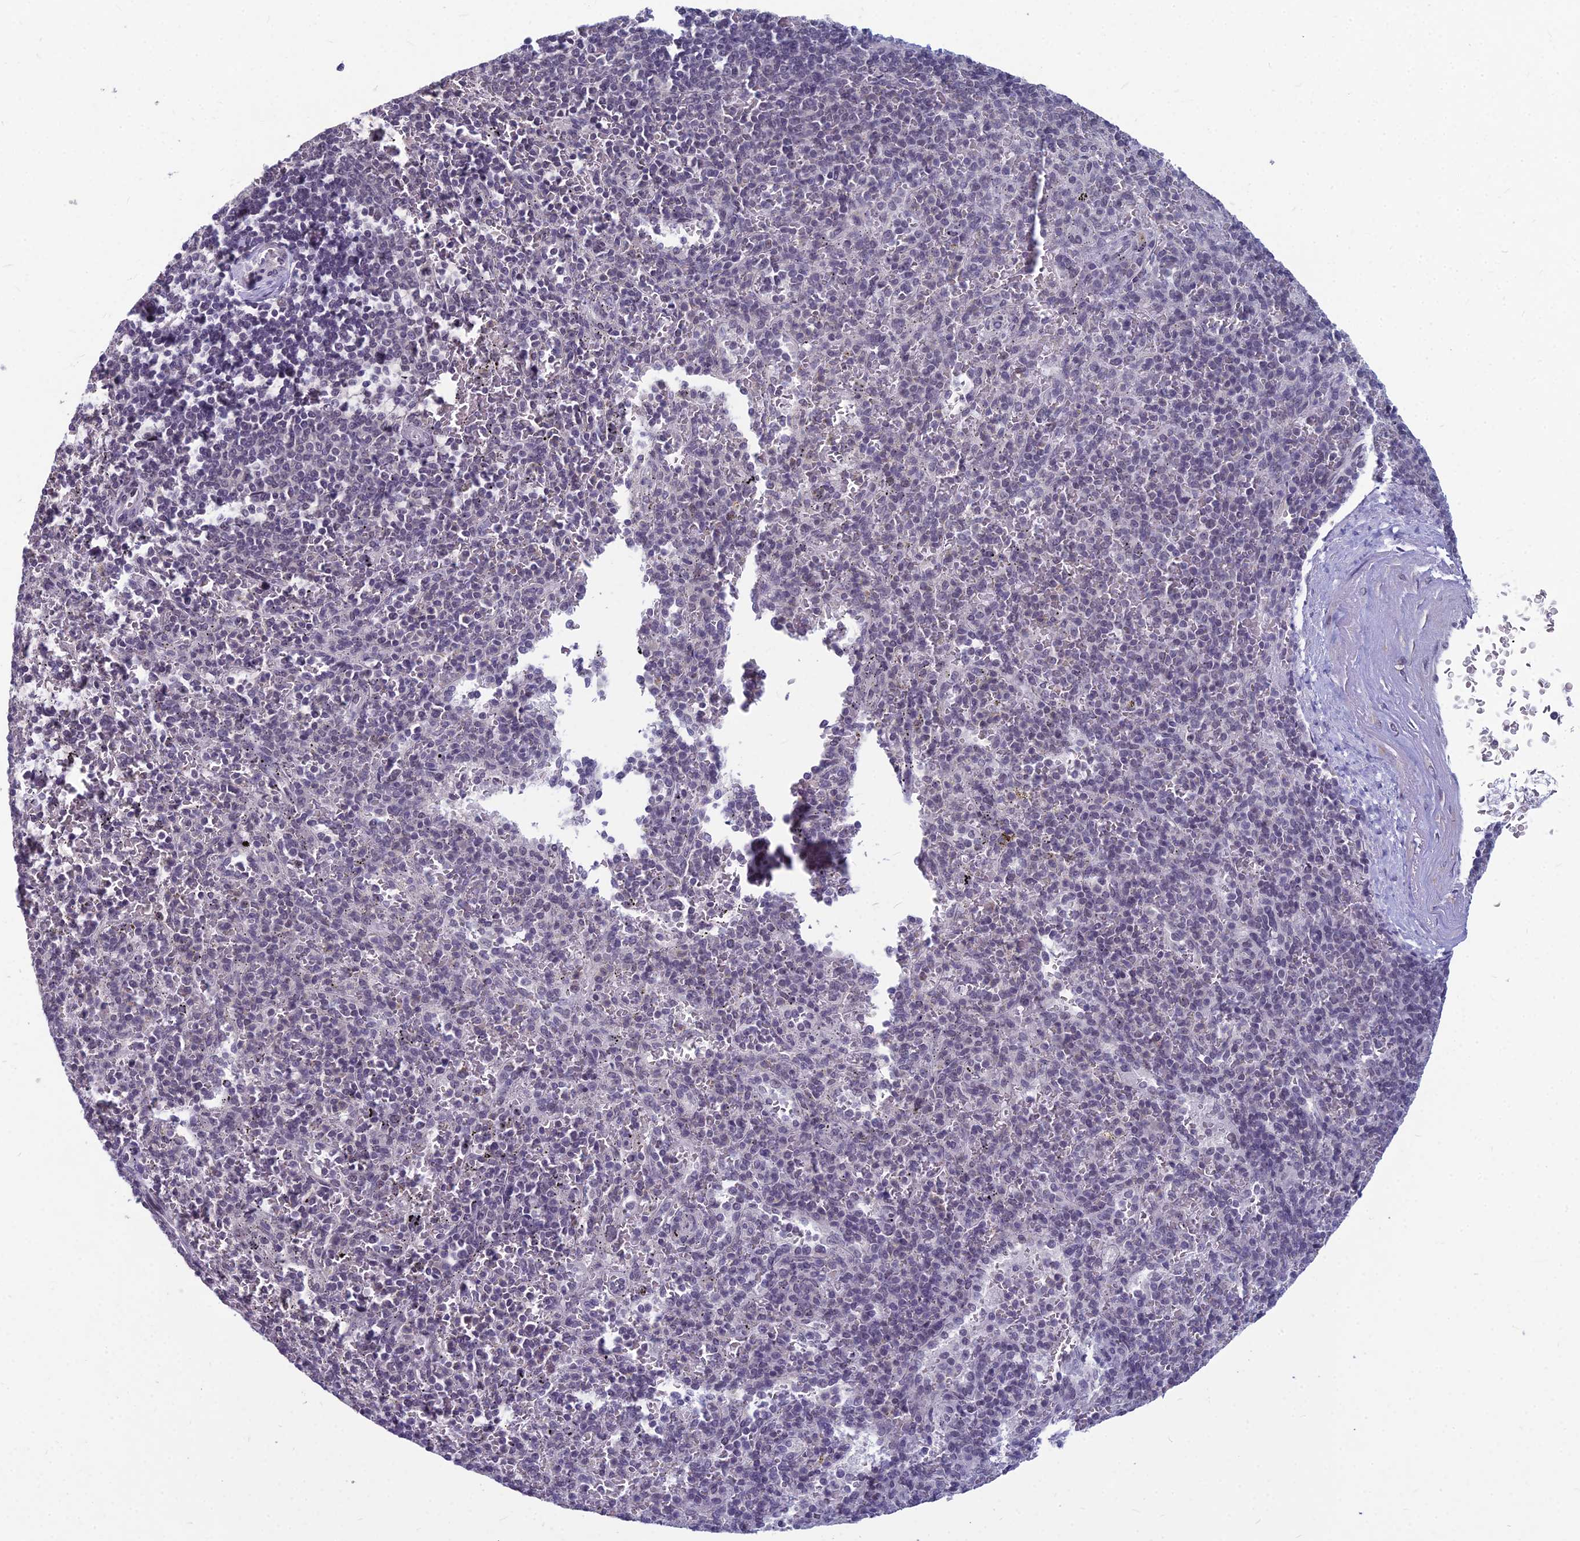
{"staining": {"intensity": "negative", "quantity": "none", "location": "none"}, "tissue": "spleen", "cell_type": "Cells in red pulp", "image_type": "normal", "snomed": [{"axis": "morphology", "description": "Normal tissue, NOS"}, {"axis": "topography", "description": "Spleen"}], "caption": "There is no significant staining in cells in red pulp of spleen. (DAB immunohistochemistry (IHC) with hematoxylin counter stain).", "gene": "KAT7", "patient": {"sex": "male", "age": 82}}